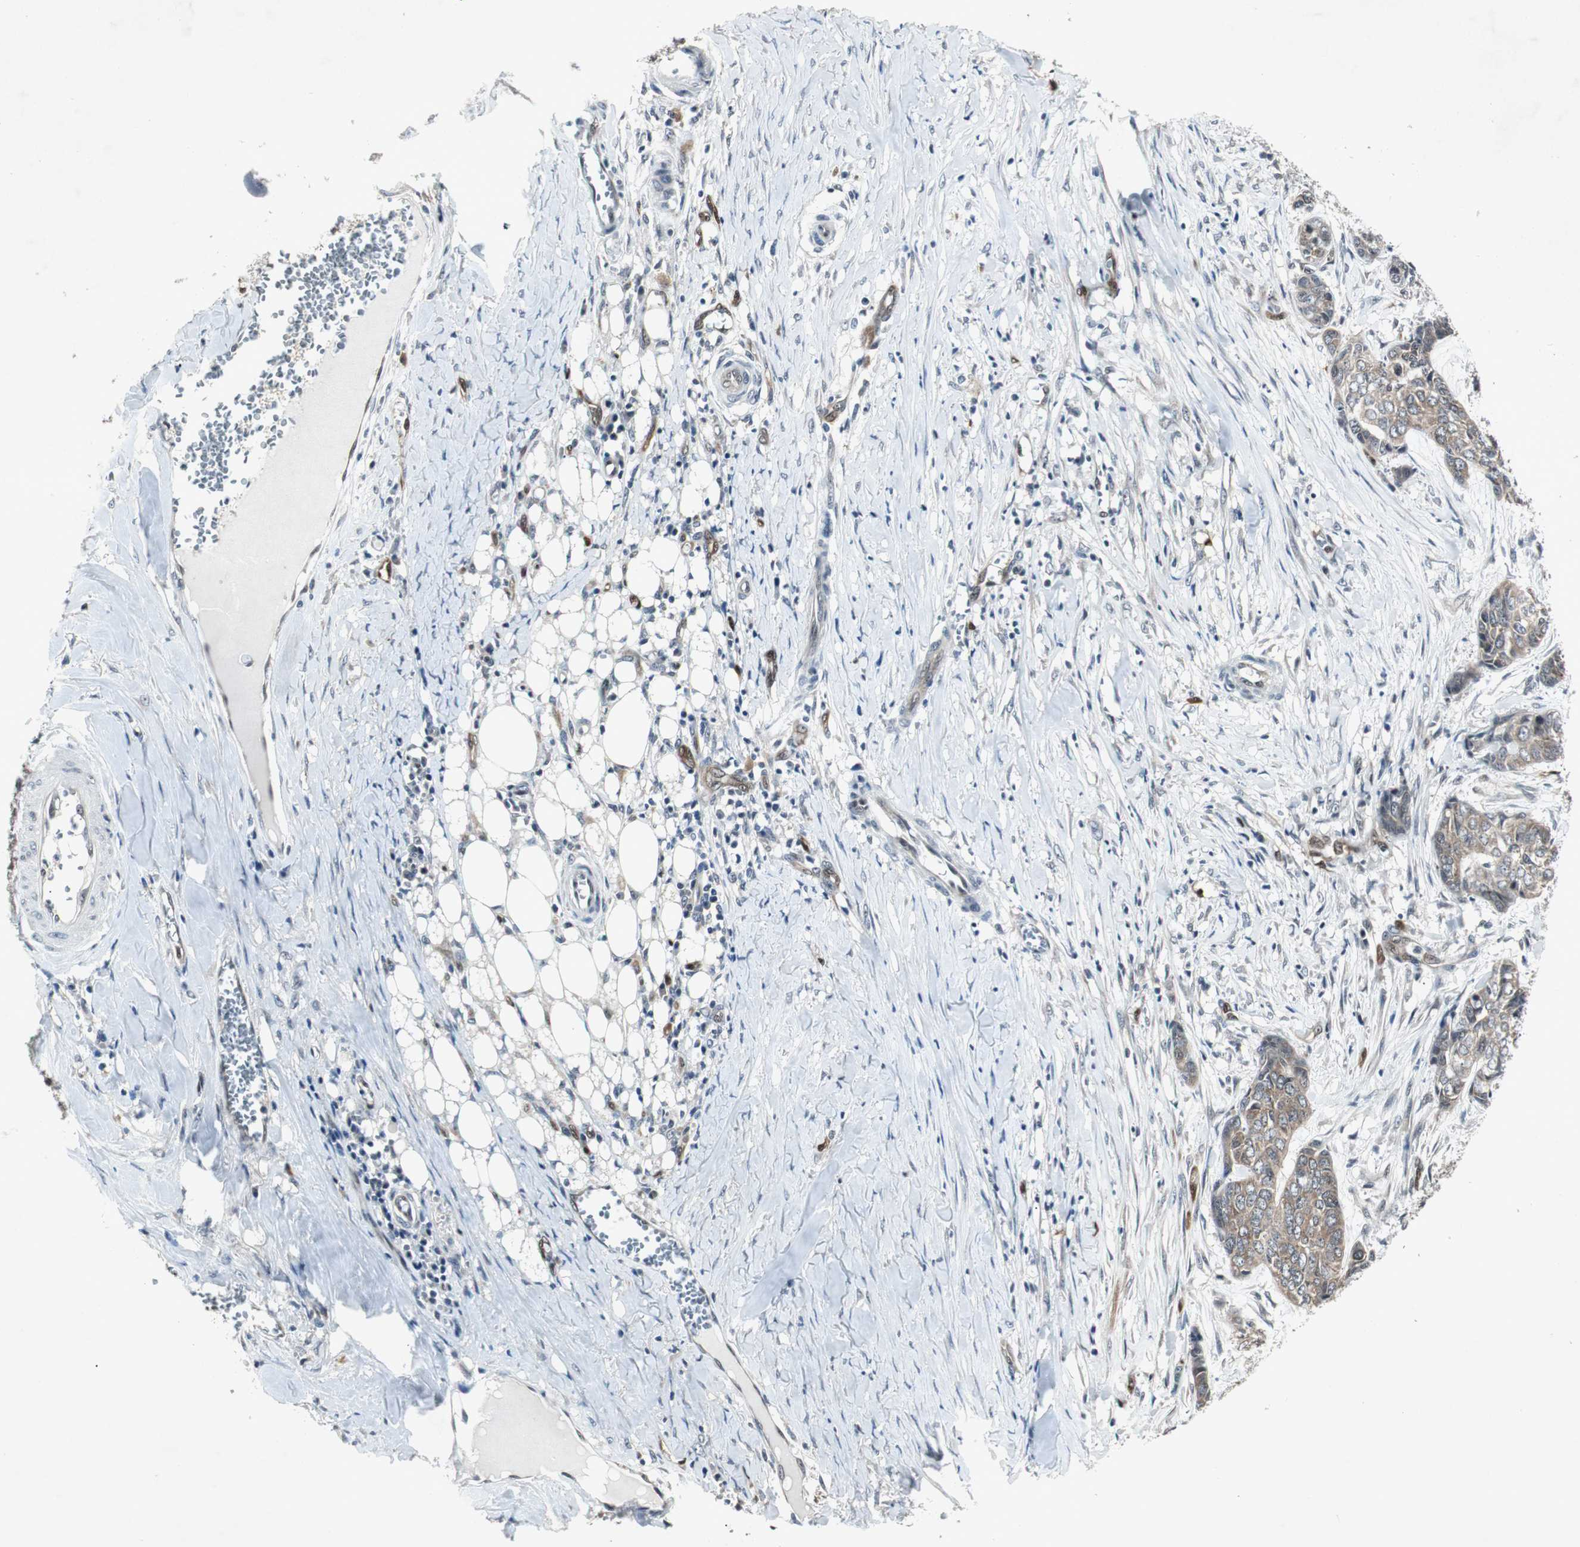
{"staining": {"intensity": "negative", "quantity": "none", "location": "none"}, "tissue": "skin cancer", "cell_type": "Tumor cells", "image_type": "cancer", "snomed": [{"axis": "morphology", "description": "Basal cell carcinoma"}, {"axis": "topography", "description": "Skin"}], "caption": "DAB immunohistochemical staining of human basal cell carcinoma (skin) reveals no significant staining in tumor cells. Brightfield microscopy of immunohistochemistry (IHC) stained with DAB (3,3'-diaminobenzidine) (brown) and hematoxylin (blue), captured at high magnification.", "gene": "SMAD1", "patient": {"sex": "female", "age": 64}}